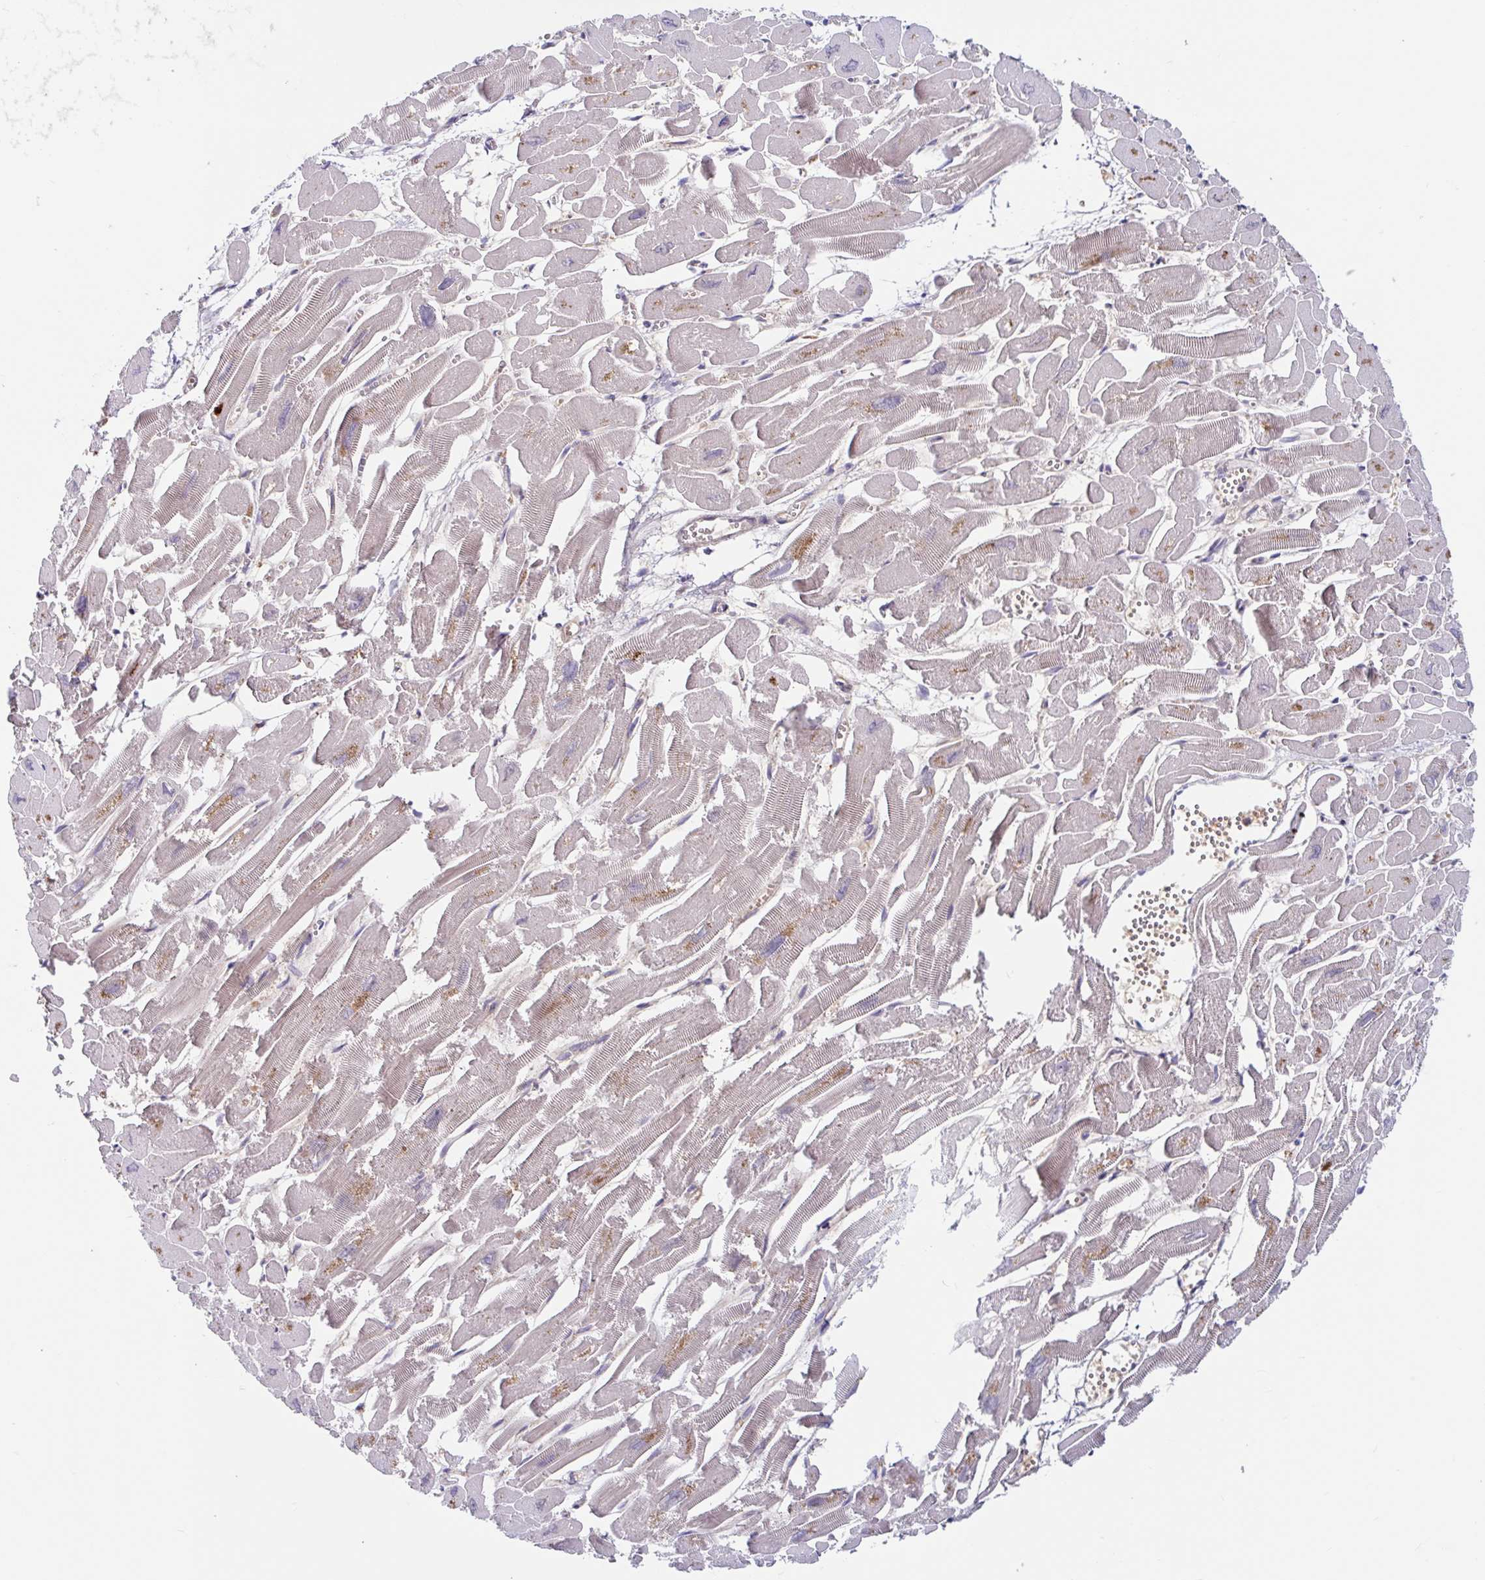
{"staining": {"intensity": "moderate", "quantity": "25%-75%", "location": "cytoplasmic/membranous"}, "tissue": "heart muscle", "cell_type": "Cardiomyocytes", "image_type": "normal", "snomed": [{"axis": "morphology", "description": "Normal tissue, NOS"}, {"axis": "topography", "description": "Heart"}], "caption": "IHC (DAB) staining of normal human heart muscle shows moderate cytoplasmic/membranous protein expression in about 25%-75% of cardiomyocytes.", "gene": "BLVRA", "patient": {"sex": "male", "age": 54}}